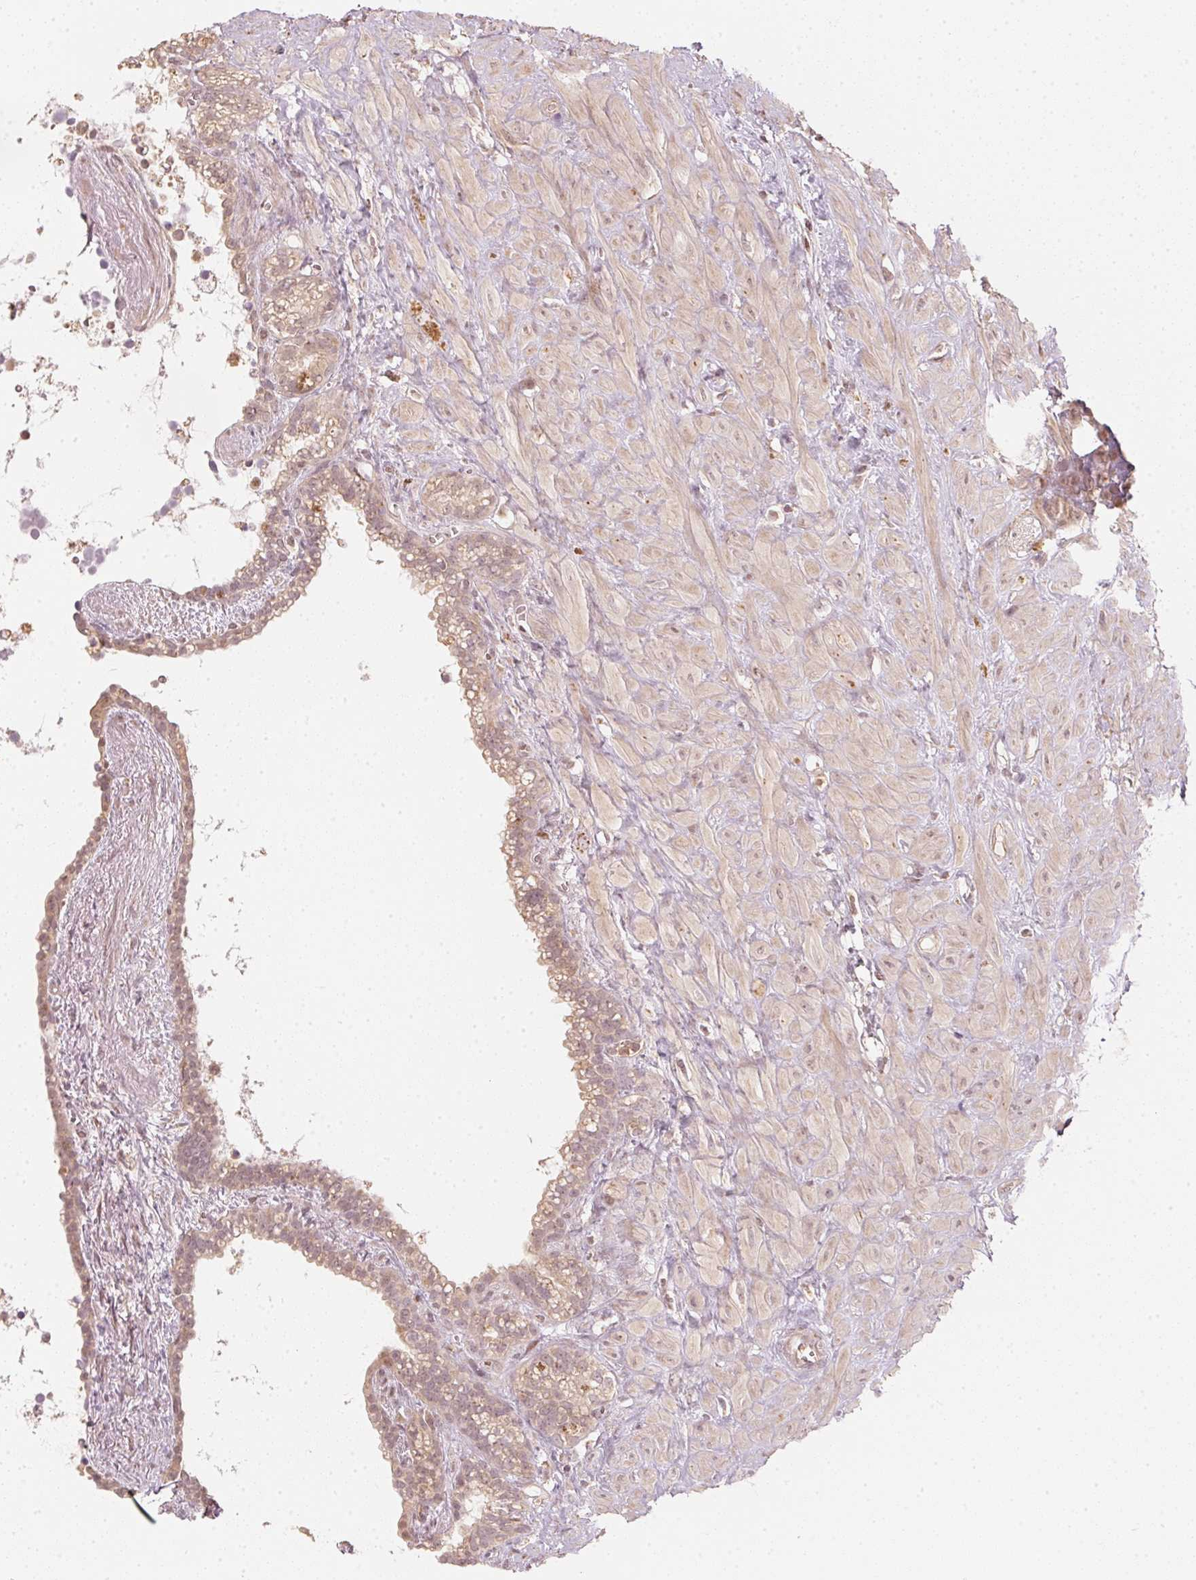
{"staining": {"intensity": "weak", "quantity": "25%-75%", "location": "cytoplasmic/membranous,nuclear"}, "tissue": "seminal vesicle", "cell_type": "Glandular cells", "image_type": "normal", "snomed": [{"axis": "morphology", "description": "Normal tissue, NOS"}, {"axis": "topography", "description": "Seminal veicle"}], "caption": "Immunohistochemical staining of benign human seminal vesicle reveals low levels of weak cytoplasmic/membranous,nuclear positivity in approximately 25%-75% of glandular cells.", "gene": "UBE2L3", "patient": {"sex": "male", "age": 76}}